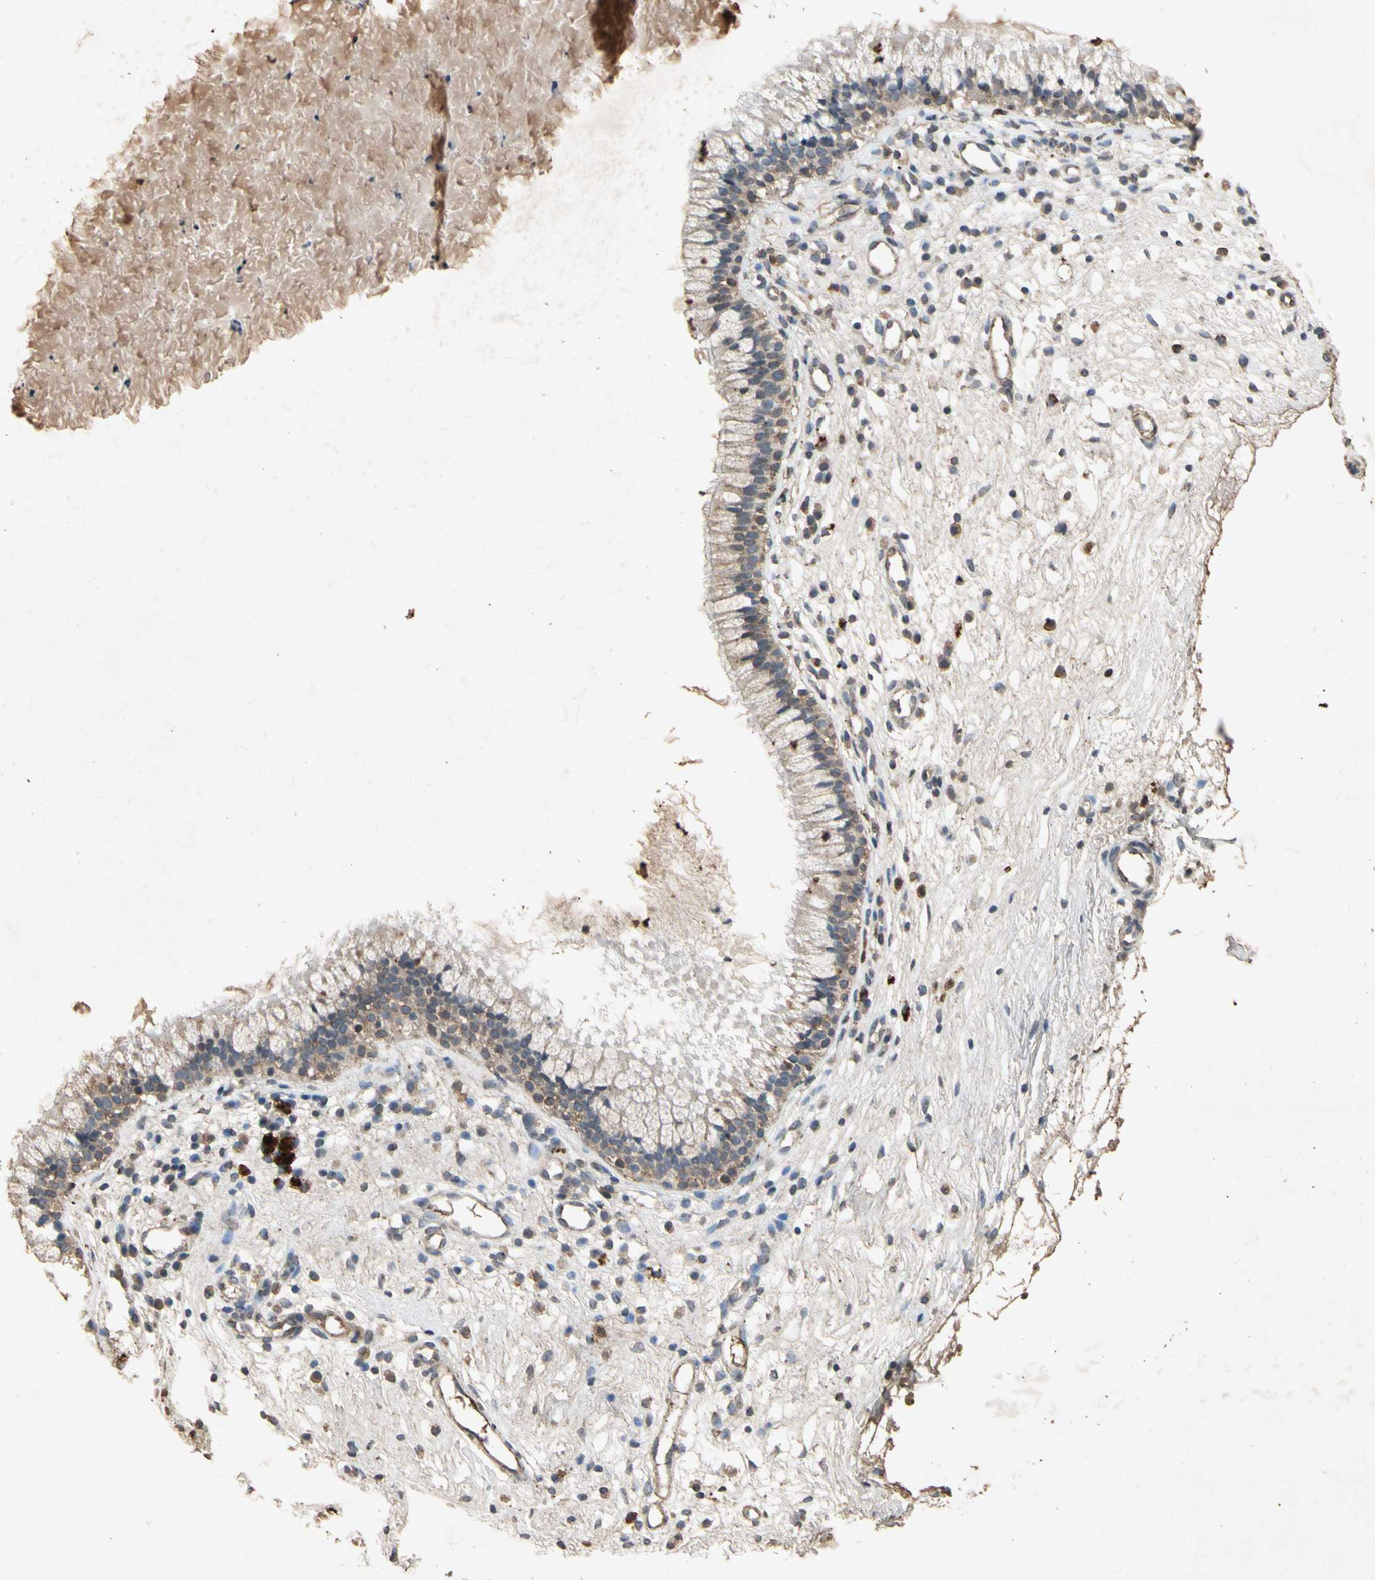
{"staining": {"intensity": "weak", "quantity": ">75%", "location": "cytoplasmic/membranous"}, "tissue": "nasopharynx", "cell_type": "Respiratory epithelial cells", "image_type": "normal", "snomed": [{"axis": "morphology", "description": "Normal tissue, NOS"}, {"axis": "topography", "description": "Nasopharynx"}], "caption": "Protein expression analysis of benign nasopharynx displays weak cytoplasmic/membranous staining in about >75% of respiratory epithelial cells. Nuclei are stained in blue.", "gene": "MSRB1", "patient": {"sex": "male", "age": 21}}